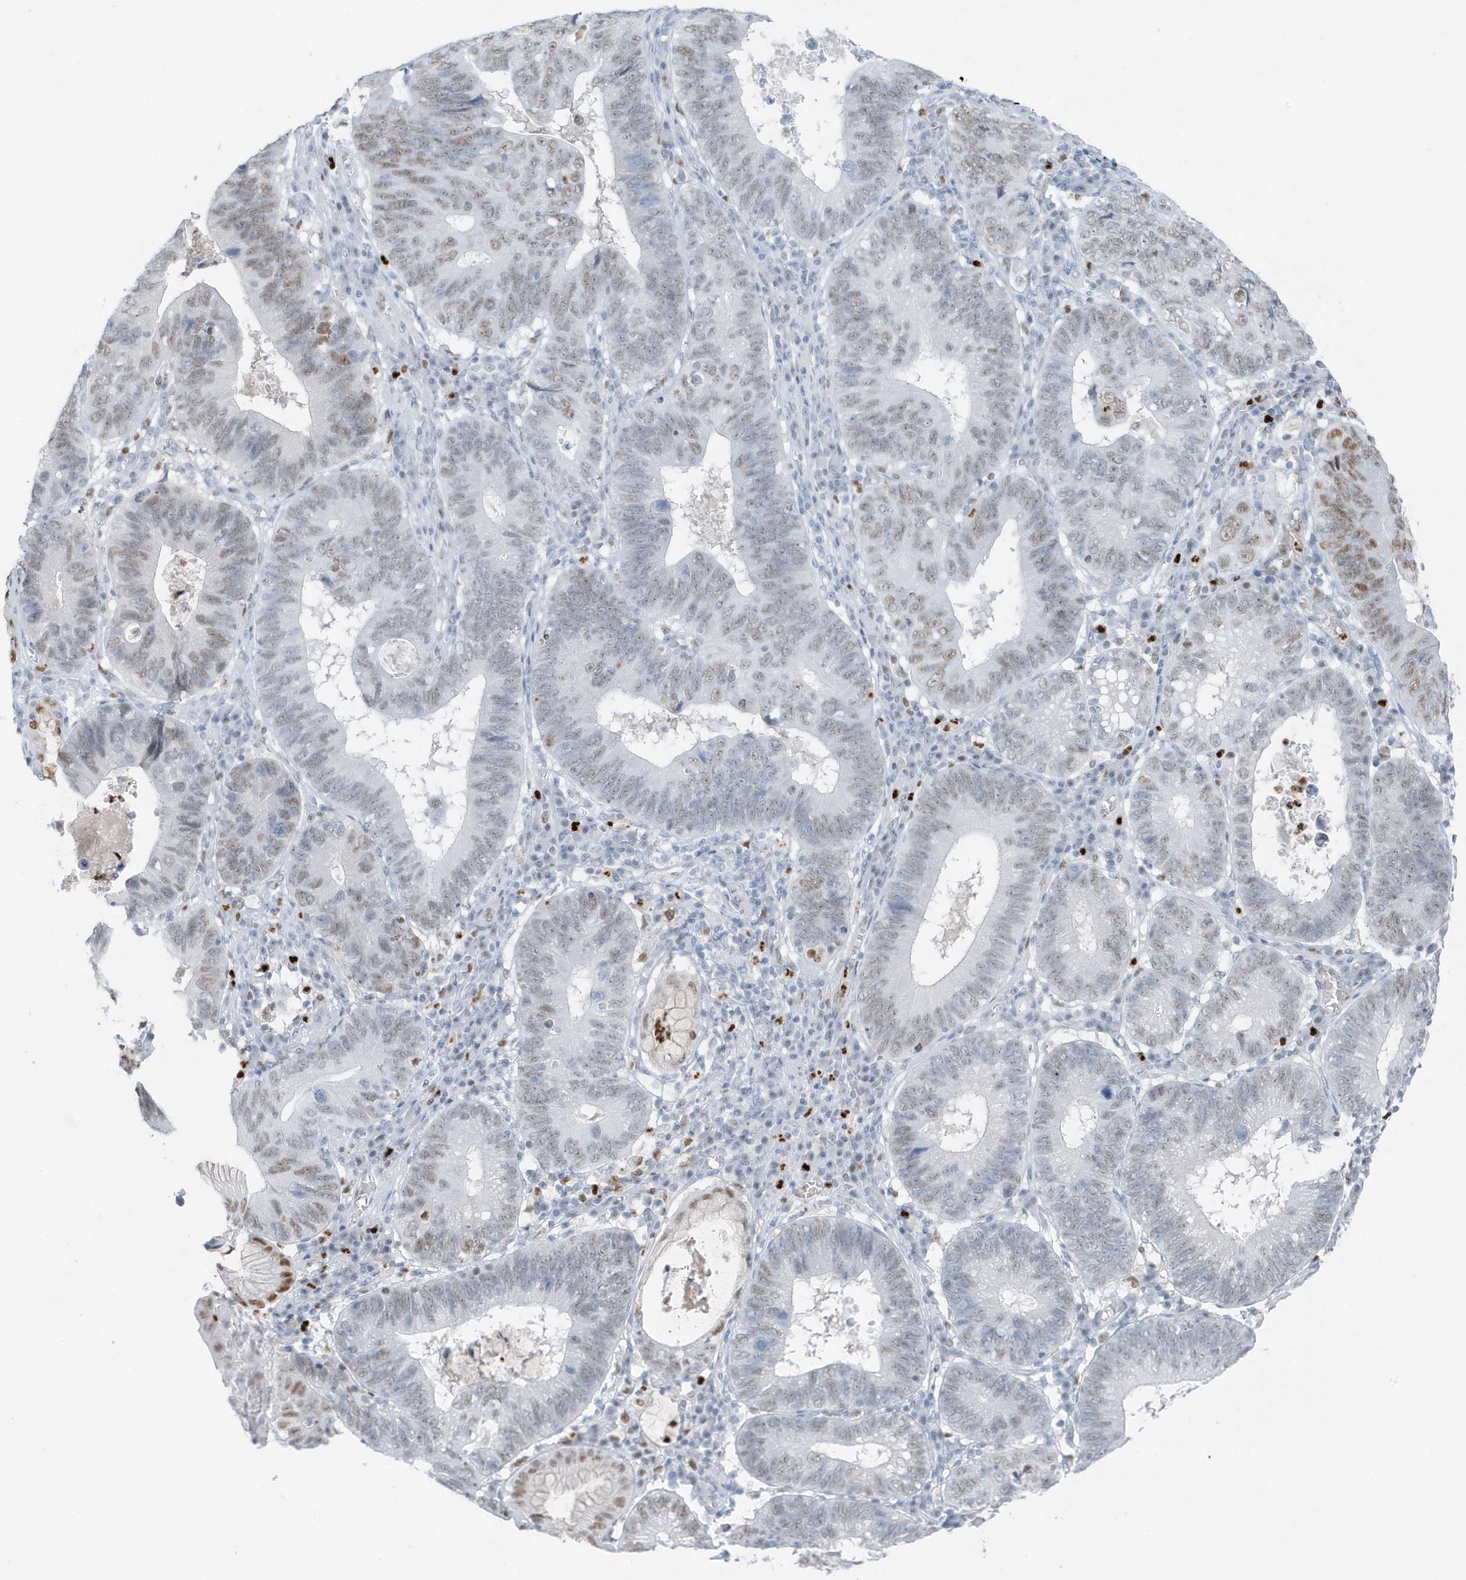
{"staining": {"intensity": "weak", "quantity": "<25%", "location": "nuclear"}, "tissue": "stomach cancer", "cell_type": "Tumor cells", "image_type": "cancer", "snomed": [{"axis": "morphology", "description": "Adenocarcinoma, NOS"}, {"axis": "topography", "description": "Stomach"}], "caption": "Adenocarcinoma (stomach) was stained to show a protein in brown. There is no significant staining in tumor cells.", "gene": "SMIM34", "patient": {"sex": "male", "age": 59}}